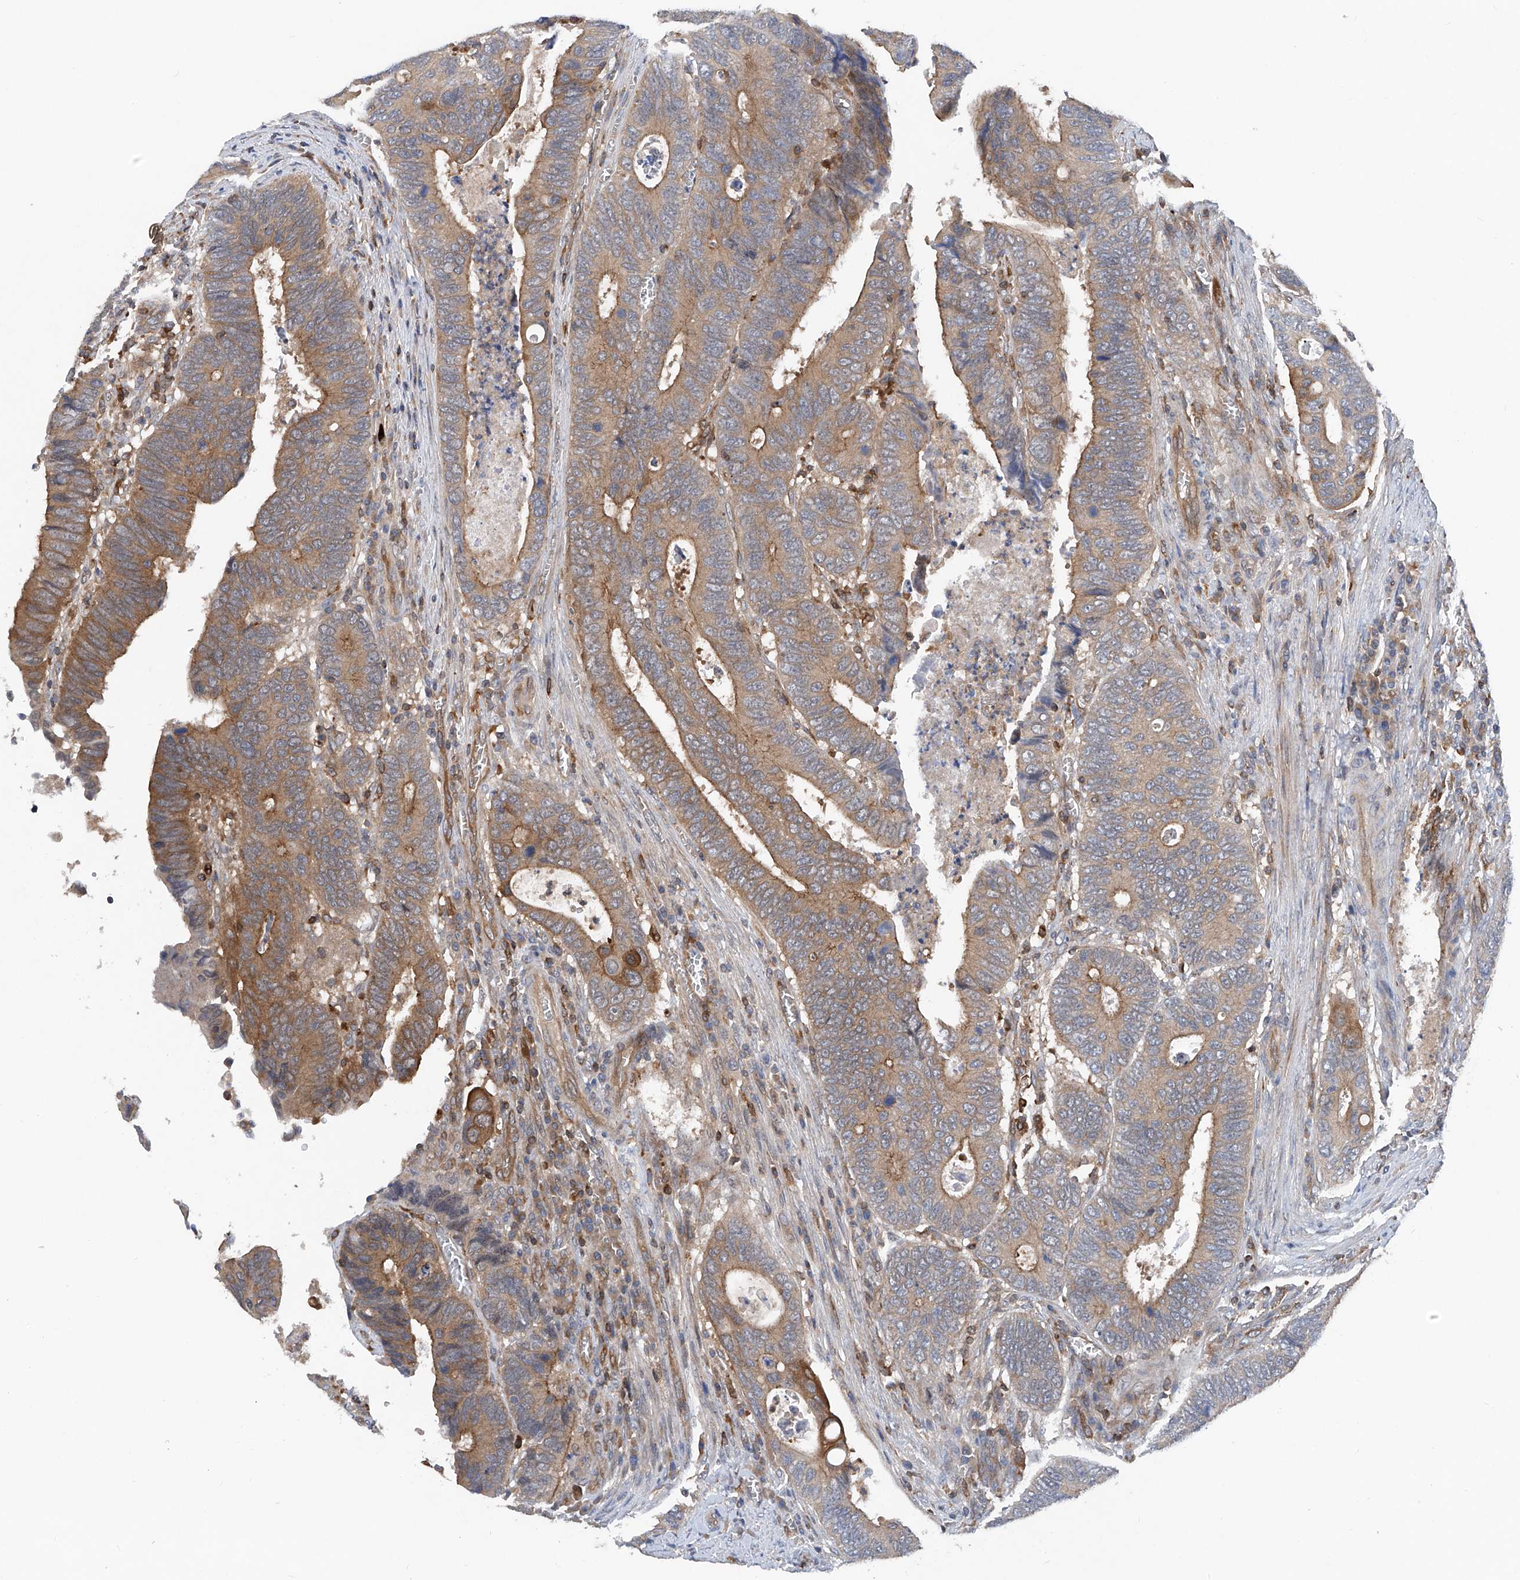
{"staining": {"intensity": "moderate", "quantity": ">75%", "location": "cytoplasmic/membranous"}, "tissue": "colorectal cancer", "cell_type": "Tumor cells", "image_type": "cancer", "snomed": [{"axis": "morphology", "description": "Adenocarcinoma, NOS"}, {"axis": "topography", "description": "Colon"}], "caption": "Immunohistochemical staining of human colorectal cancer displays medium levels of moderate cytoplasmic/membranous expression in approximately >75% of tumor cells.", "gene": "TRIM38", "patient": {"sex": "male", "age": 72}}